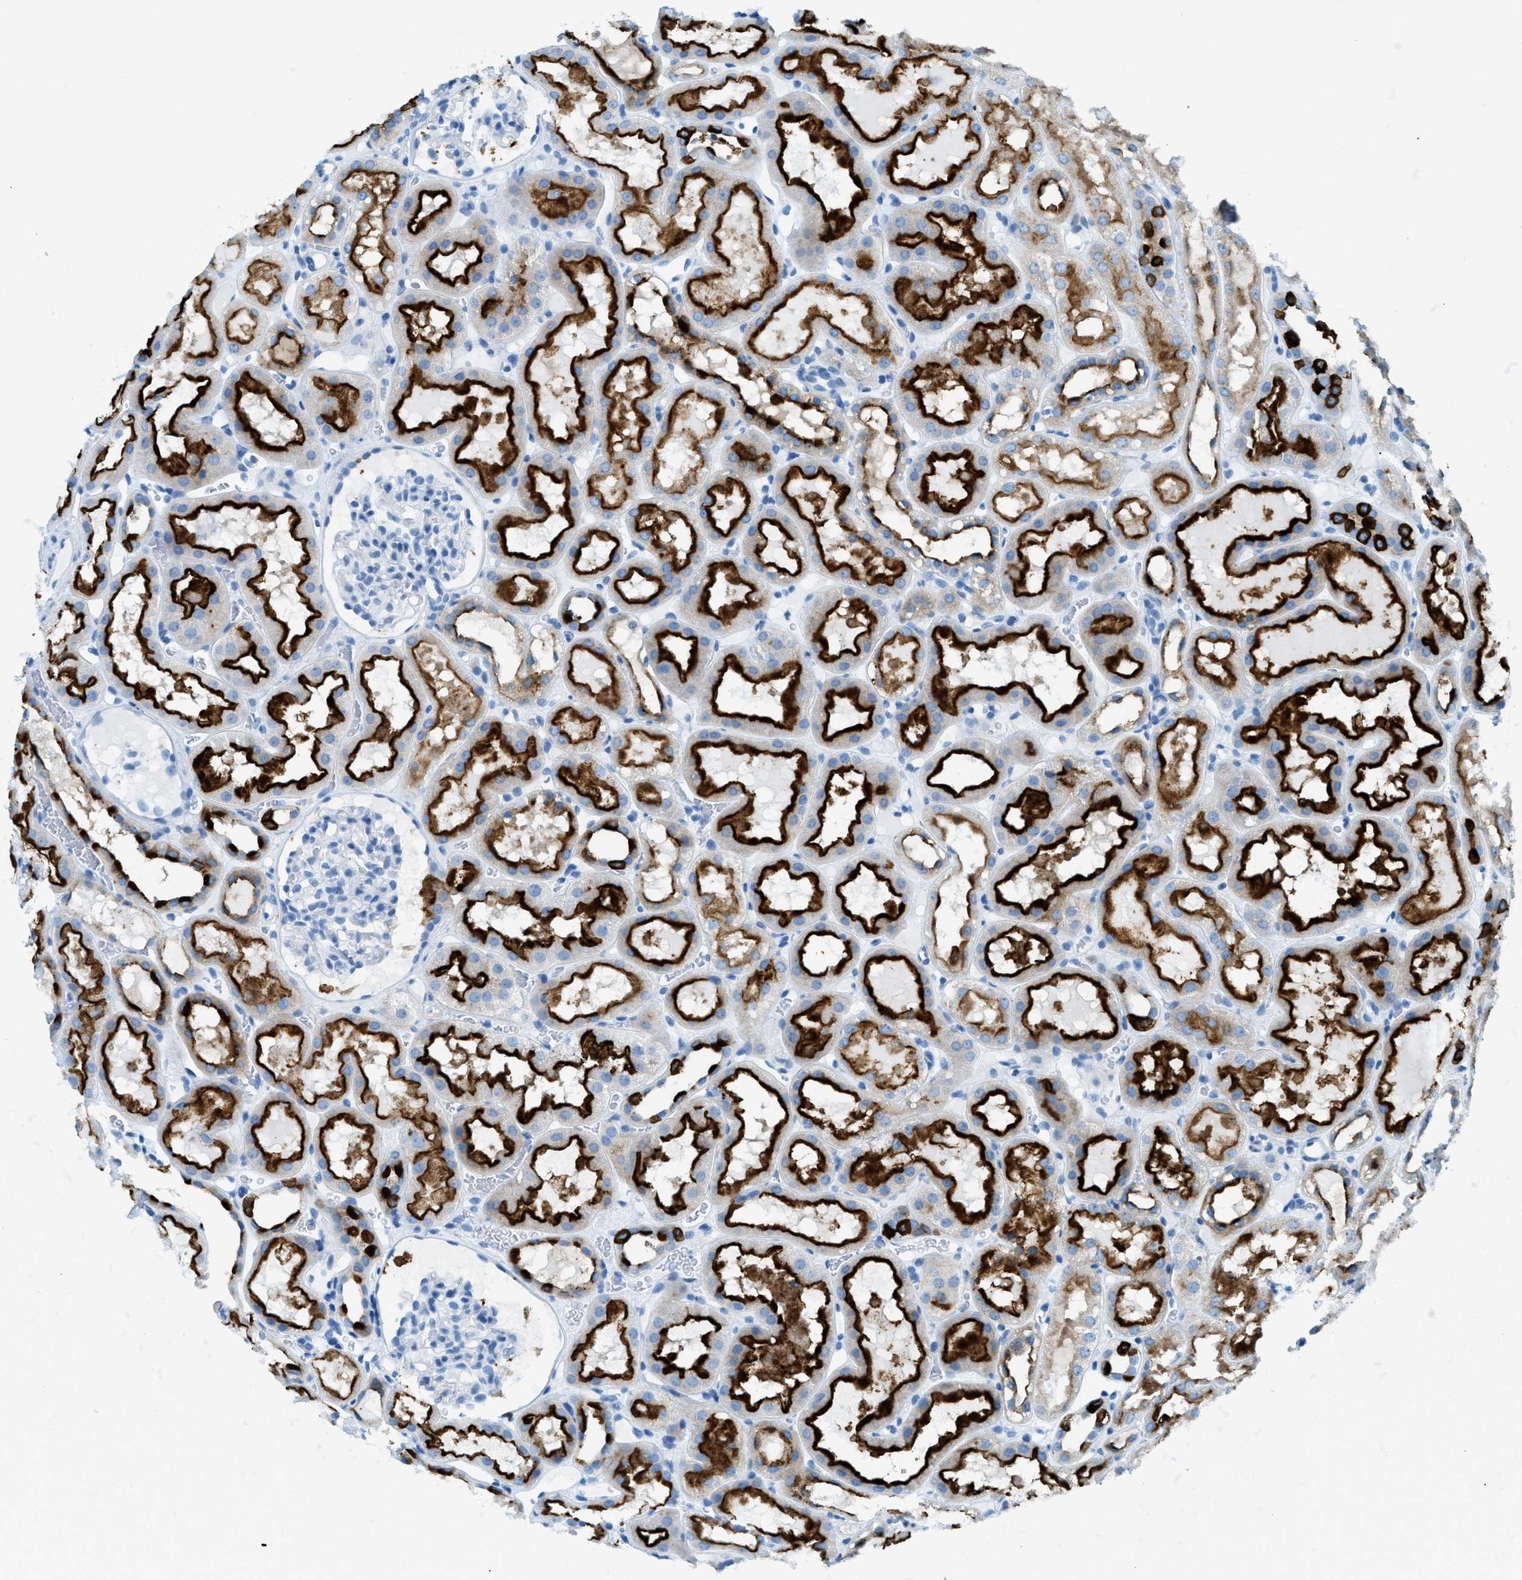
{"staining": {"intensity": "negative", "quantity": "none", "location": "none"}, "tissue": "kidney", "cell_type": "Cells in glomeruli", "image_type": "normal", "snomed": [{"axis": "morphology", "description": "Normal tissue, NOS"}, {"axis": "topography", "description": "Kidney"}, {"axis": "topography", "description": "Urinary bladder"}], "caption": "Cells in glomeruli show no significant positivity in normal kidney.", "gene": "C21orf62", "patient": {"sex": "male", "age": 16}}